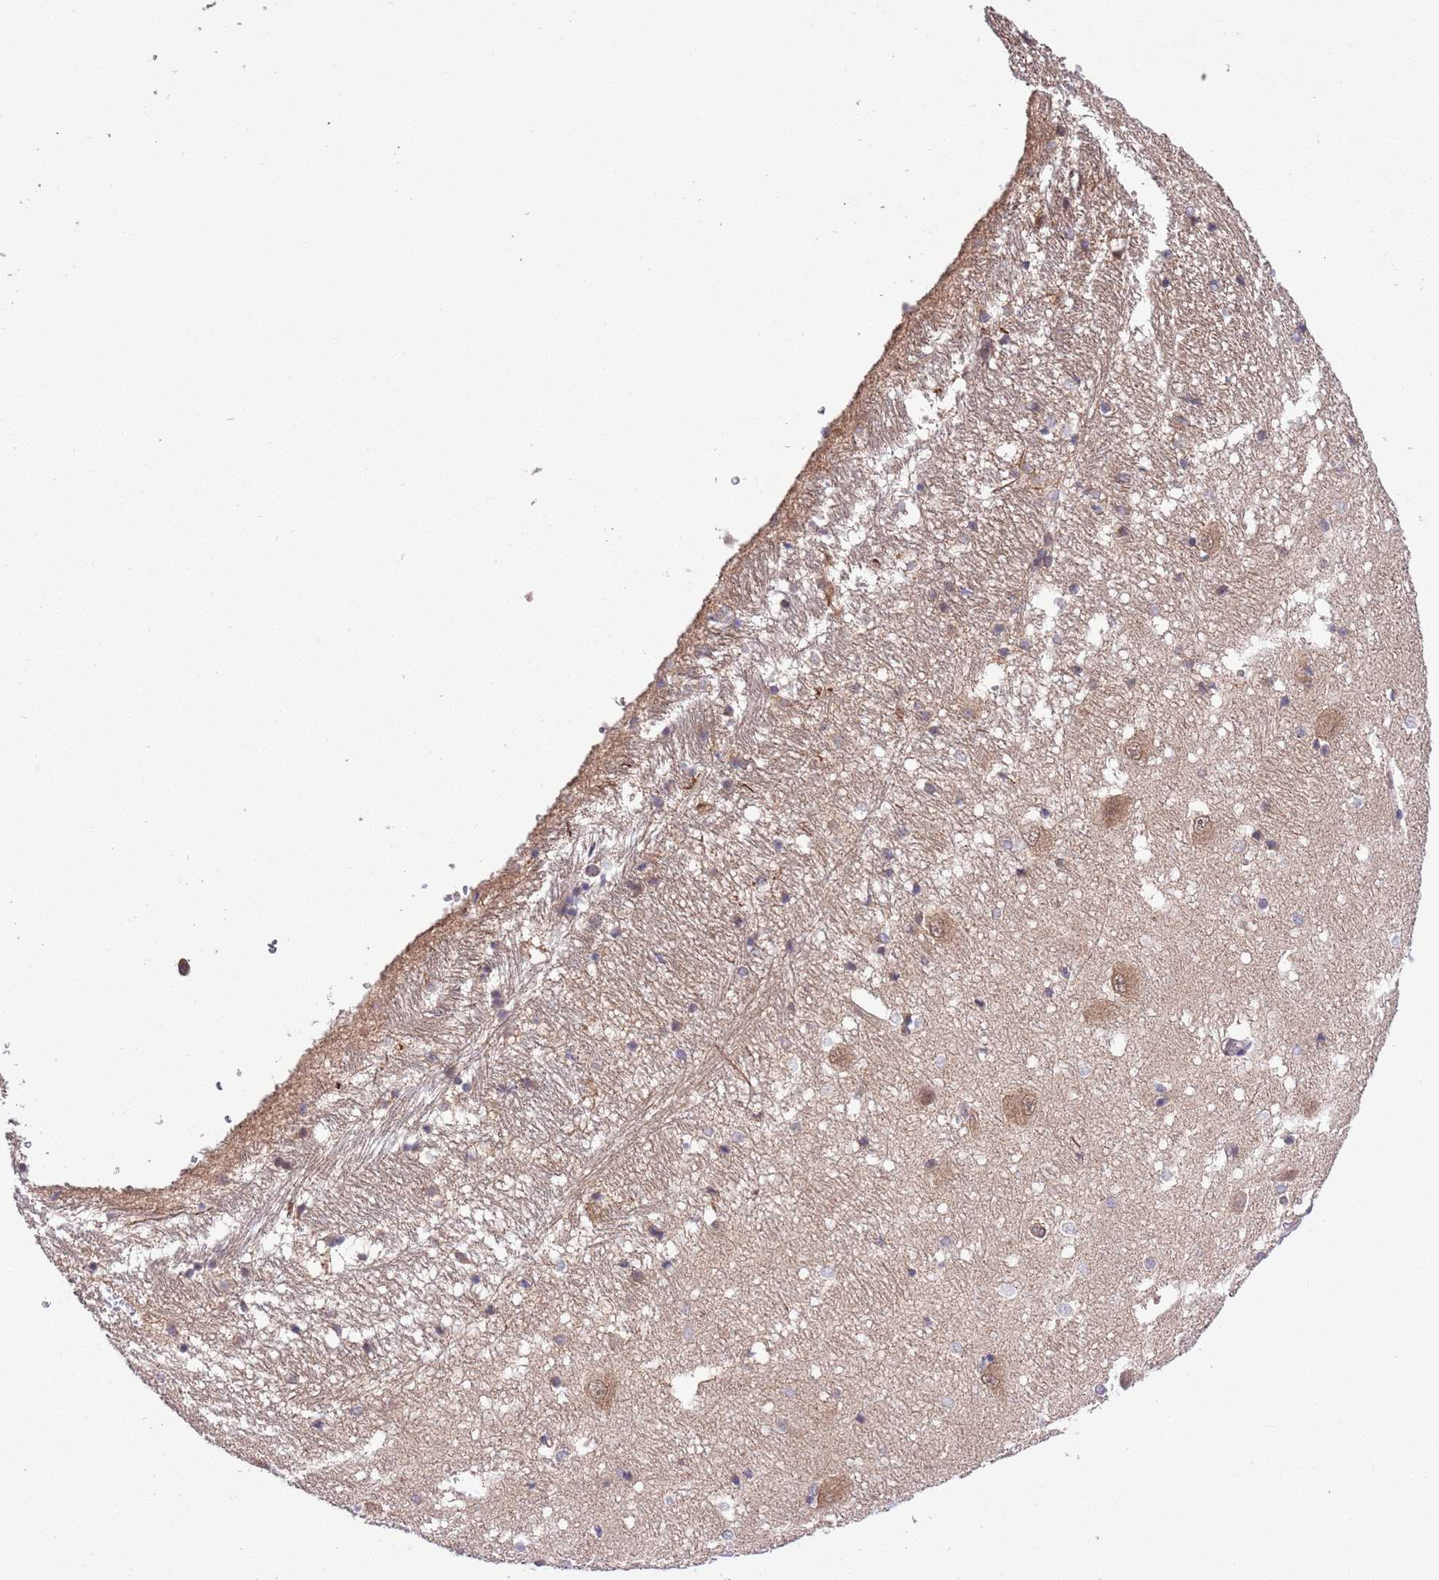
{"staining": {"intensity": "weak", "quantity": "<25%", "location": "cytoplasmic/membranous"}, "tissue": "caudate", "cell_type": "Glial cells", "image_type": "normal", "snomed": [{"axis": "morphology", "description": "Normal tissue, NOS"}, {"axis": "topography", "description": "Lateral ventricle wall"}], "caption": "The photomicrograph demonstrates no staining of glial cells in benign caudate. (Stains: DAB (3,3'-diaminobenzidine) immunohistochemistry (IHC) with hematoxylin counter stain, Microscopy: brightfield microscopy at high magnification).", "gene": "MFNG", "patient": {"sex": "male", "age": 37}}